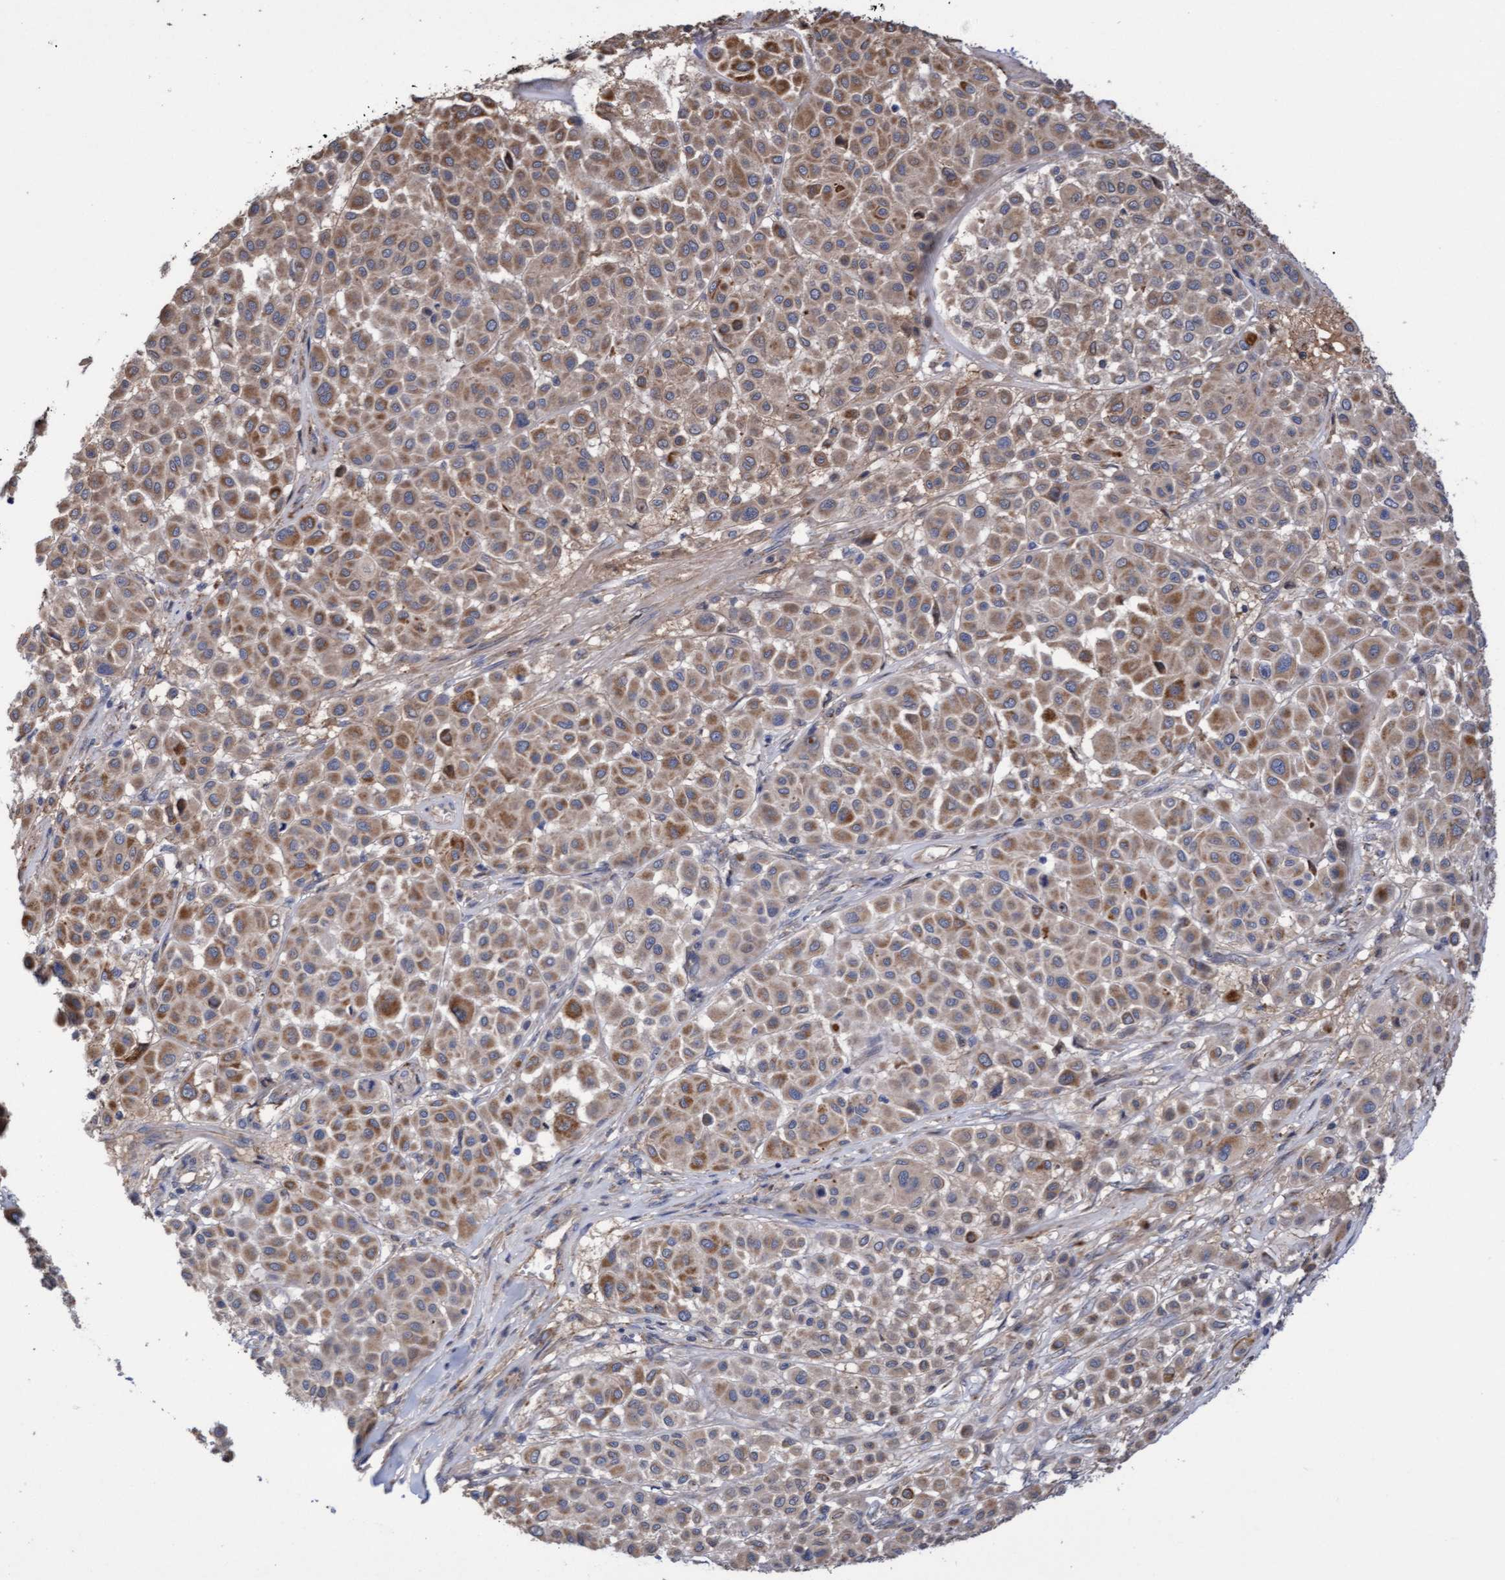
{"staining": {"intensity": "weak", "quantity": ">75%", "location": "cytoplasmic/membranous"}, "tissue": "melanoma", "cell_type": "Tumor cells", "image_type": "cancer", "snomed": [{"axis": "morphology", "description": "Malignant melanoma, Metastatic site"}, {"axis": "topography", "description": "Soft tissue"}], "caption": "IHC image of neoplastic tissue: human malignant melanoma (metastatic site) stained using immunohistochemistry shows low levels of weak protein expression localized specifically in the cytoplasmic/membranous of tumor cells, appearing as a cytoplasmic/membranous brown color.", "gene": "ITFG1", "patient": {"sex": "male", "age": 41}}